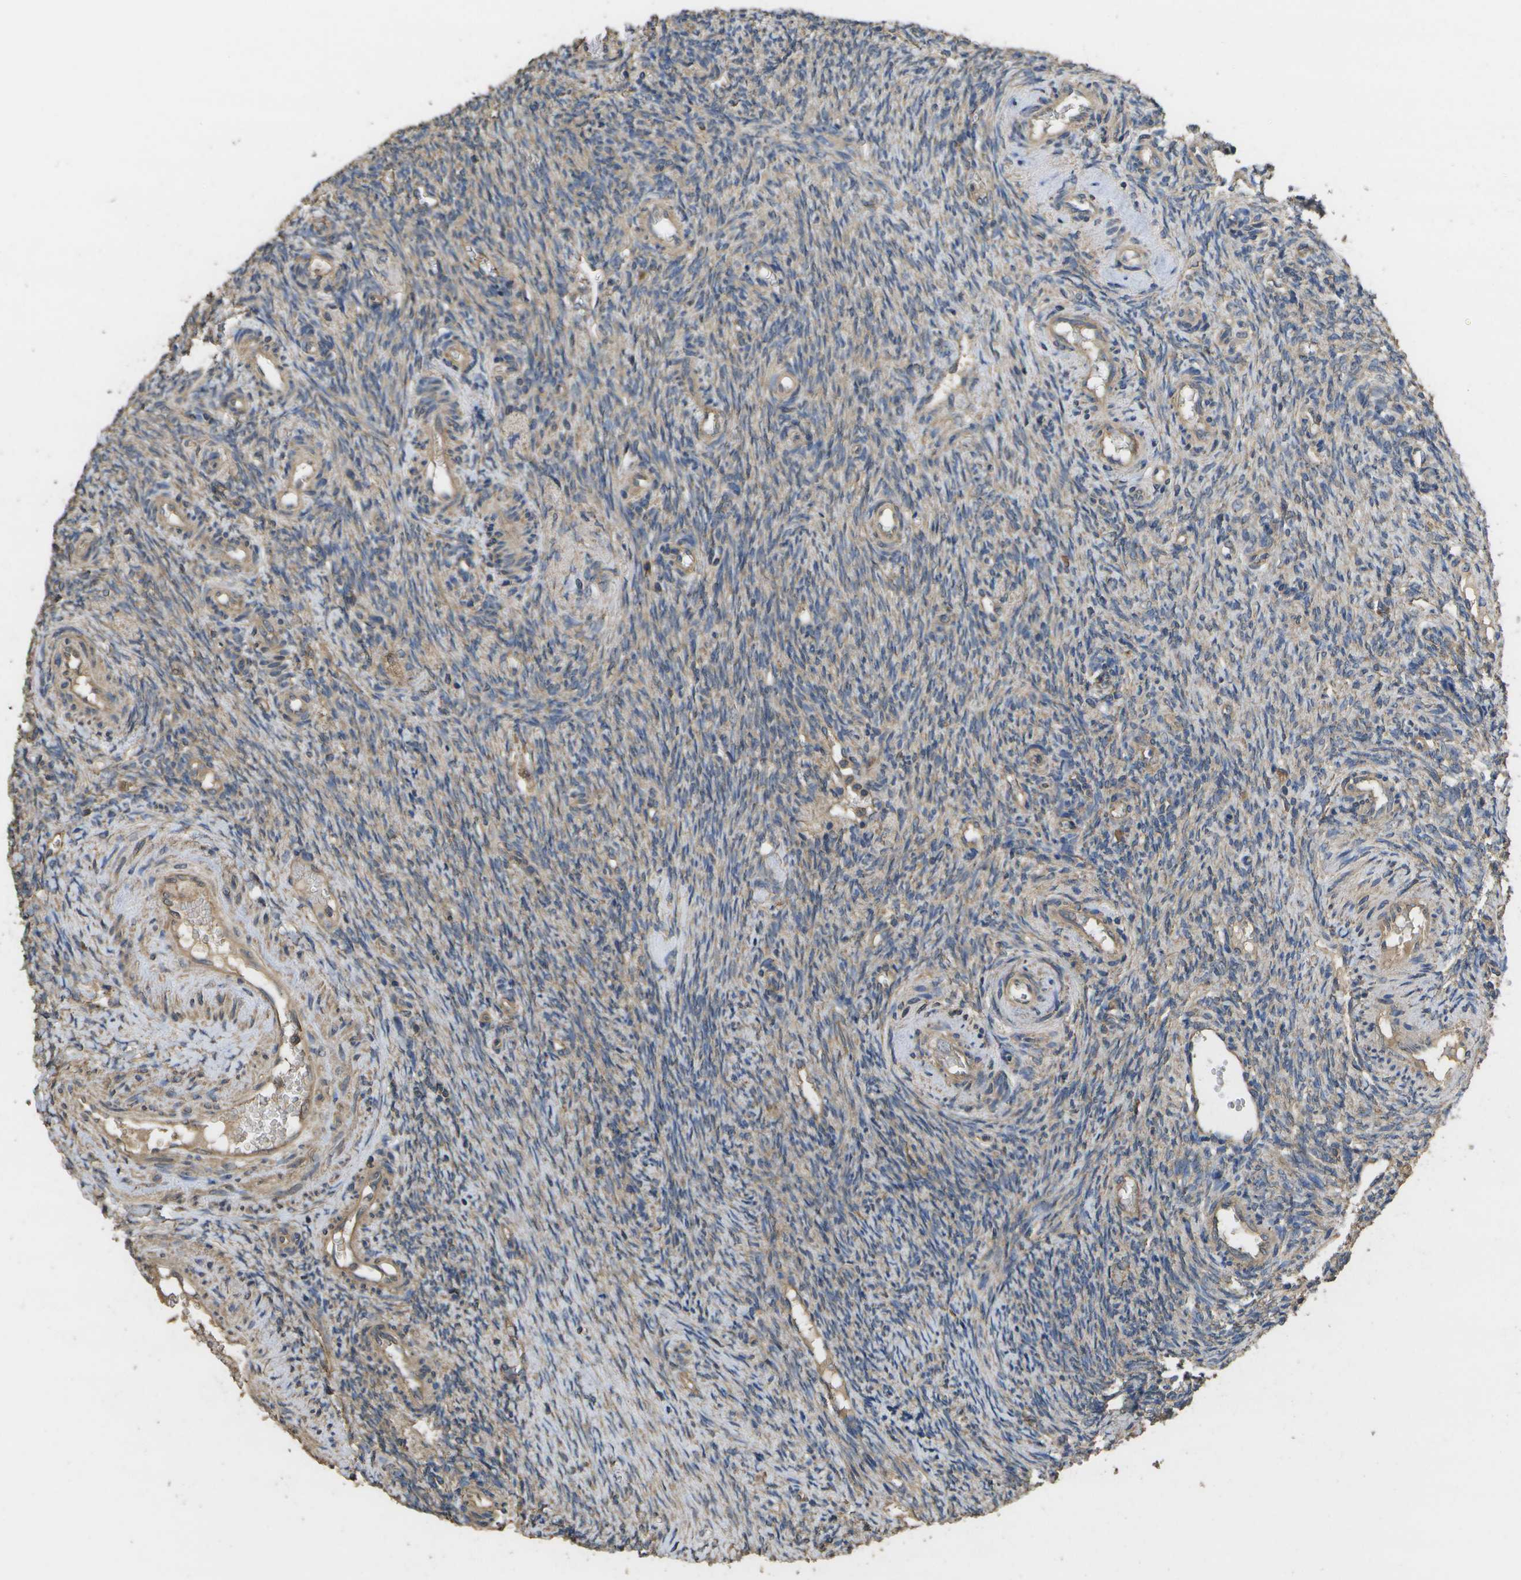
{"staining": {"intensity": "moderate", "quantity": "25%-75%", "location": "cytoplasmic/membranous"}, "tissue": "ovary", "cell_type": "Ovarian stroma cells", "image_type": "normal", "snomed": [{"axis": "morphology", "description": "Normal tissue, NOS"}, {"axis": "topography", "description": "Ovary"}], "caption": "An image of ovary stained for a protein reveals moderate cytoplasmic/membranous brown staining in ovarian stroma cells.", "gene": "SACS", "patient": {"sex": "female", "age": 41}}